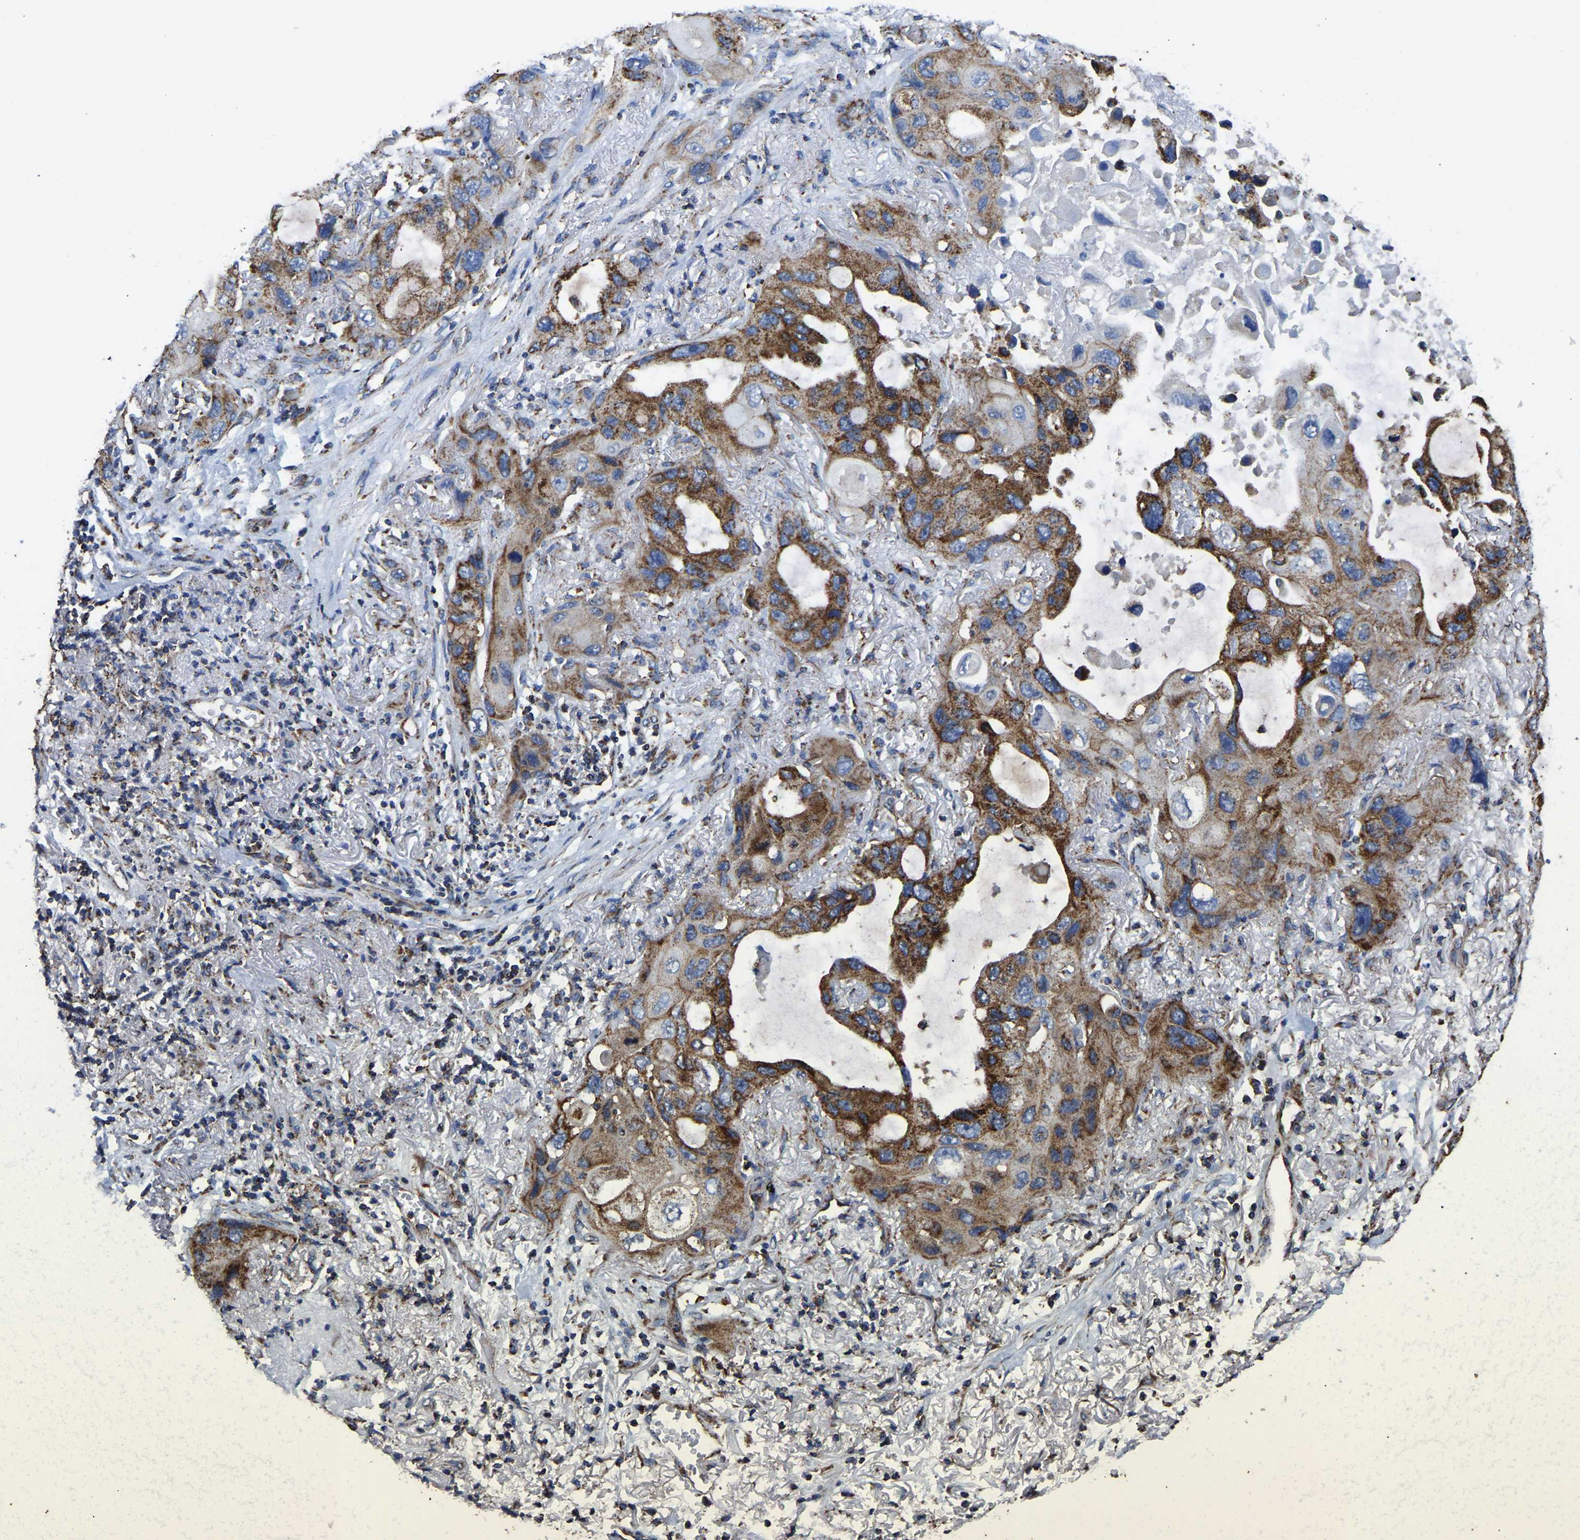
{"staining": {"intensity": "moderate", "quantity": ">75%", "location": "cytoplasmic/membranous"}, "tissue": "lung cancer", "cell_type": "Tumor cells", "image_type": "cancer", "snomed": [{"axis": "morphology", "description": "Squamous cell carcinoma, NOS"}, {"axis": "topography", "description": "Lung"}], "caption": "DAB immunohistochemical staining of lung cancer (squamous cell carcinoma) demonstrates moderate cytoplasmic/membranous protein expression in about >75% of tumor cells.", "gene": "ETFA", "patient": {"sex": "female", "age": 73}}